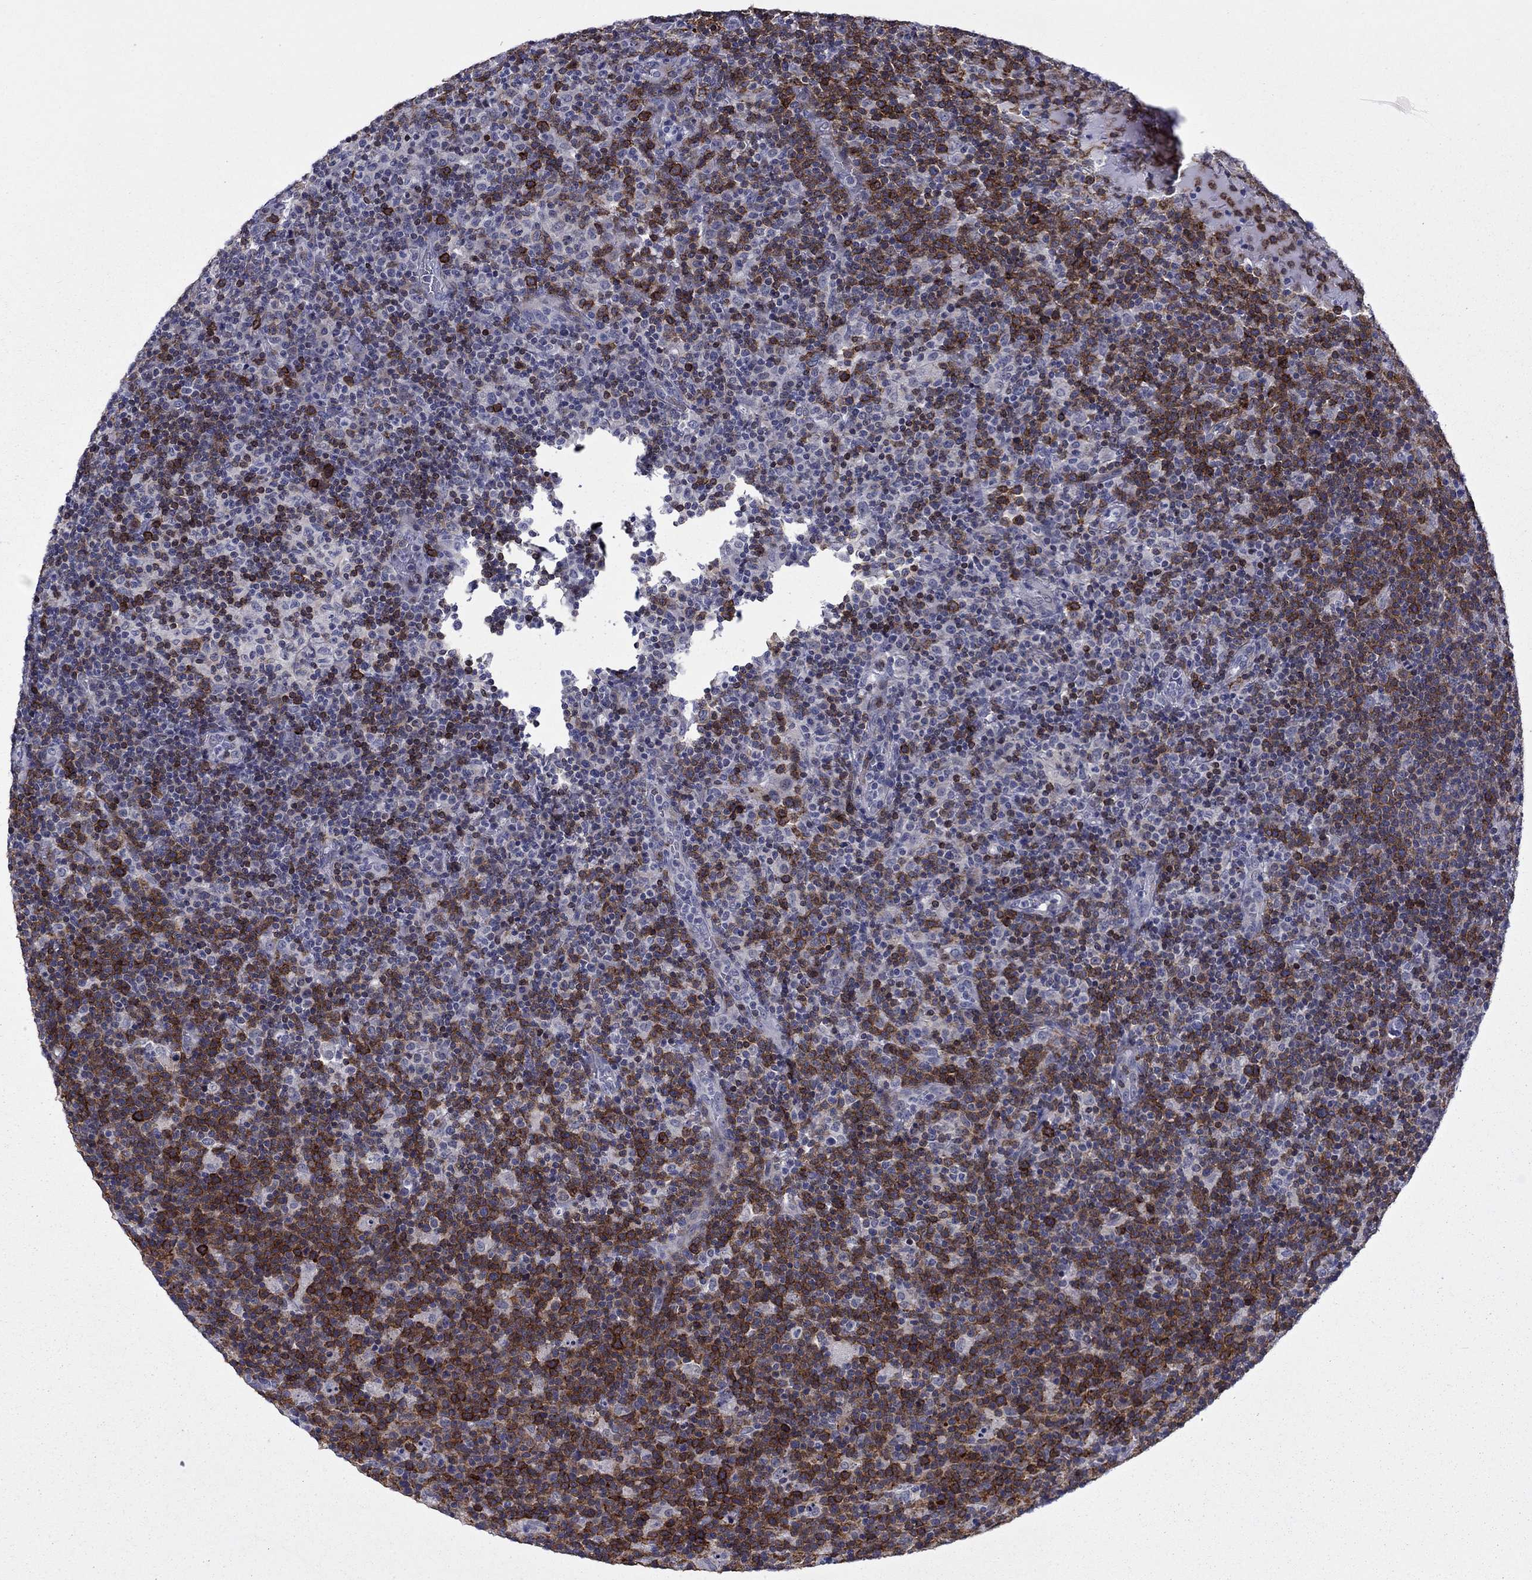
{"staining": {"intensity": "strong", "quantity": "25%-75%", "location": "cytoplasmic/membranous"}, "tissue": "lymphoma", "cell_type": "Tumor cells", "image_type": "cancer", "snomed": [{"axis": "morphology", "description": "Malignant lymphoma, non-Hodgkin's type, High grade"}, {"axis": "topography", "description": "Lymph node"}], "caption": "Immunohistochemical staining of lymphoma displays strong cytoplasmic/membranous protein staining in approximately 25%-75% of tumor cells. The staining was performed using DAB, with brown indicating positive protein expression. Nuclei are stained blue with hematoxylin.", "gene": "LMO7", "patient": {"sex": "male", "age": 61}}